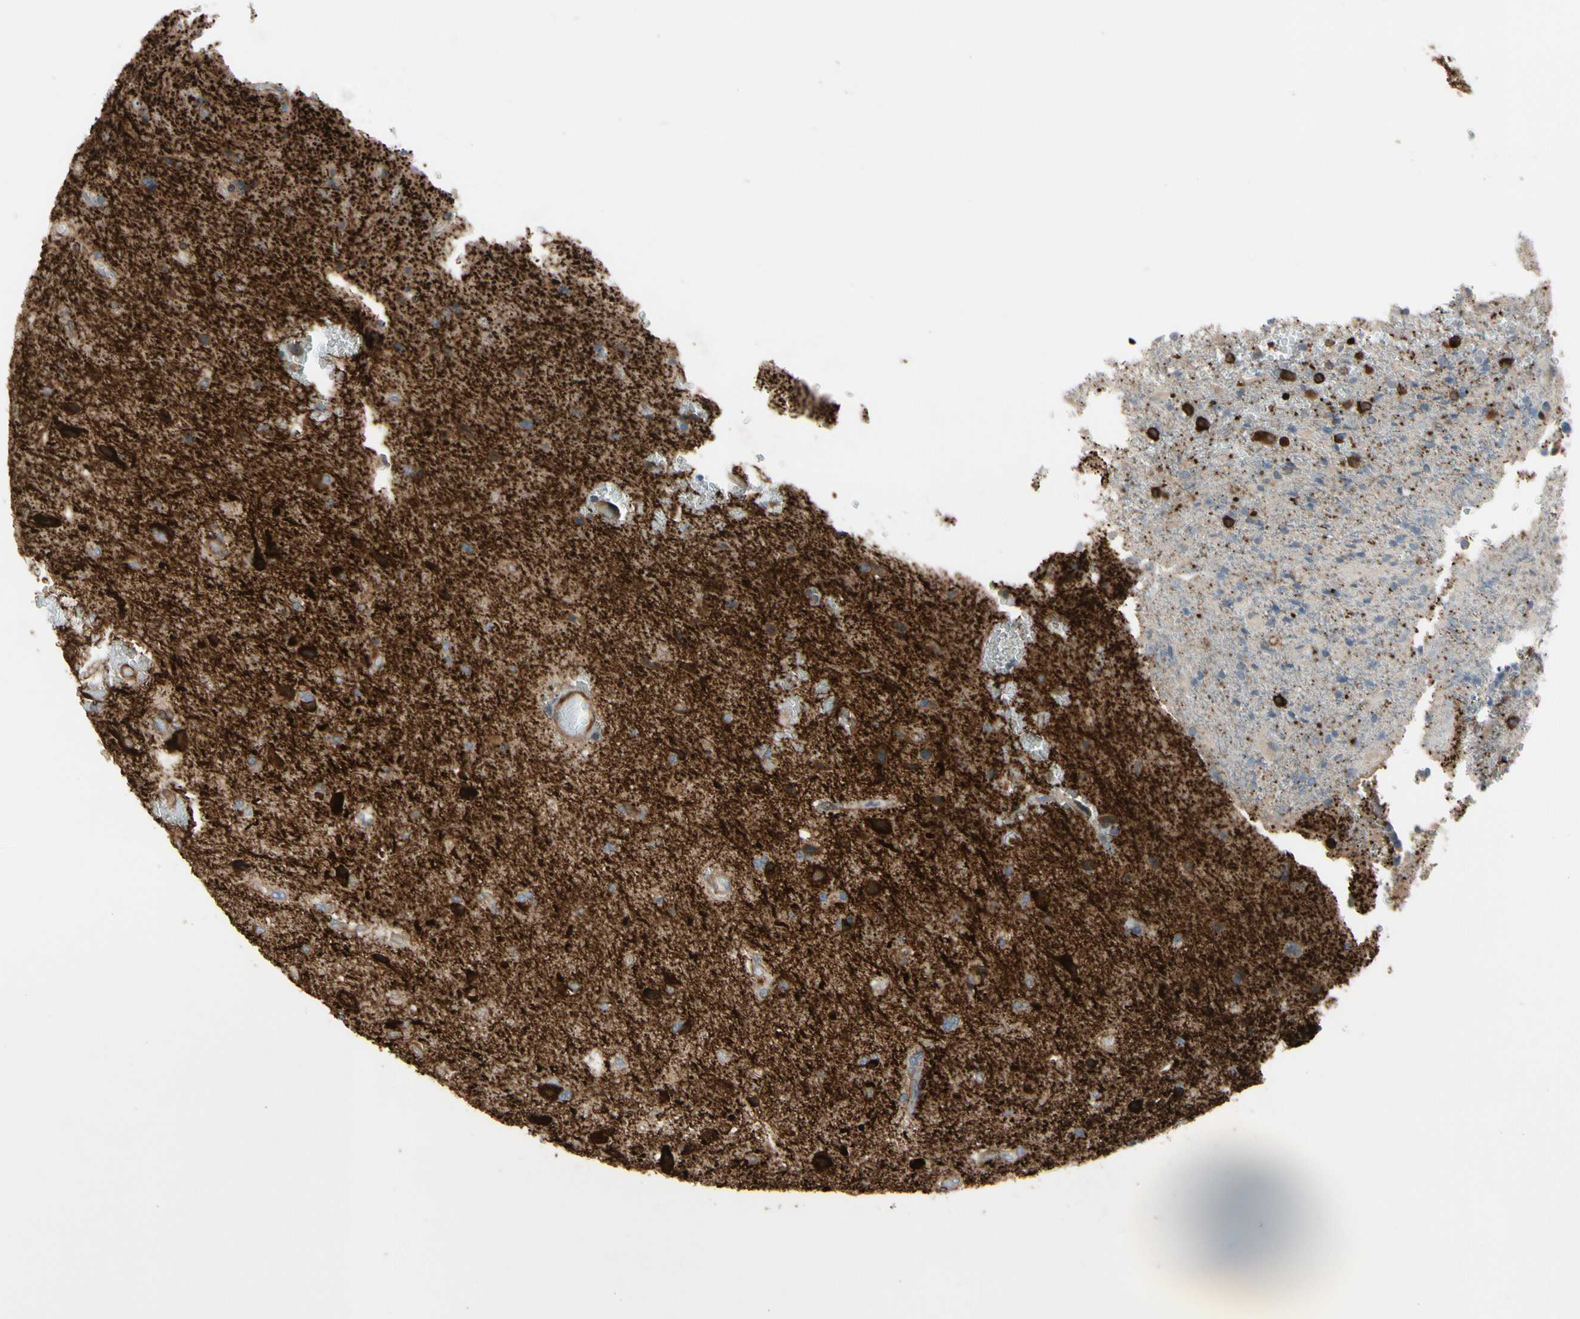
{"staining": {"intensity": "strong", "quantity": "<25%", "location": "cytoplasmic/membranous"}, "tissue": "glioma", "cell_type": "Tumor cells", "image_type": "cancer", "snomed": [{"axis": "morphology", "description": "Glioma, malignant, High grade"}, {"axis": "topography", "description": "Brain"}], "caption": "Immunohistochemical staining of glioma demonstrates medium levels of strong cytoplasmic/membranous positivity in approximately <25% of tumor cells. (DAB (3,3'-diaminobenzidine) IHC, brown staining for protein, blue staining for nuclei).", "gene": "MAP2", "patient": {"sex": "male", "age": 71}}